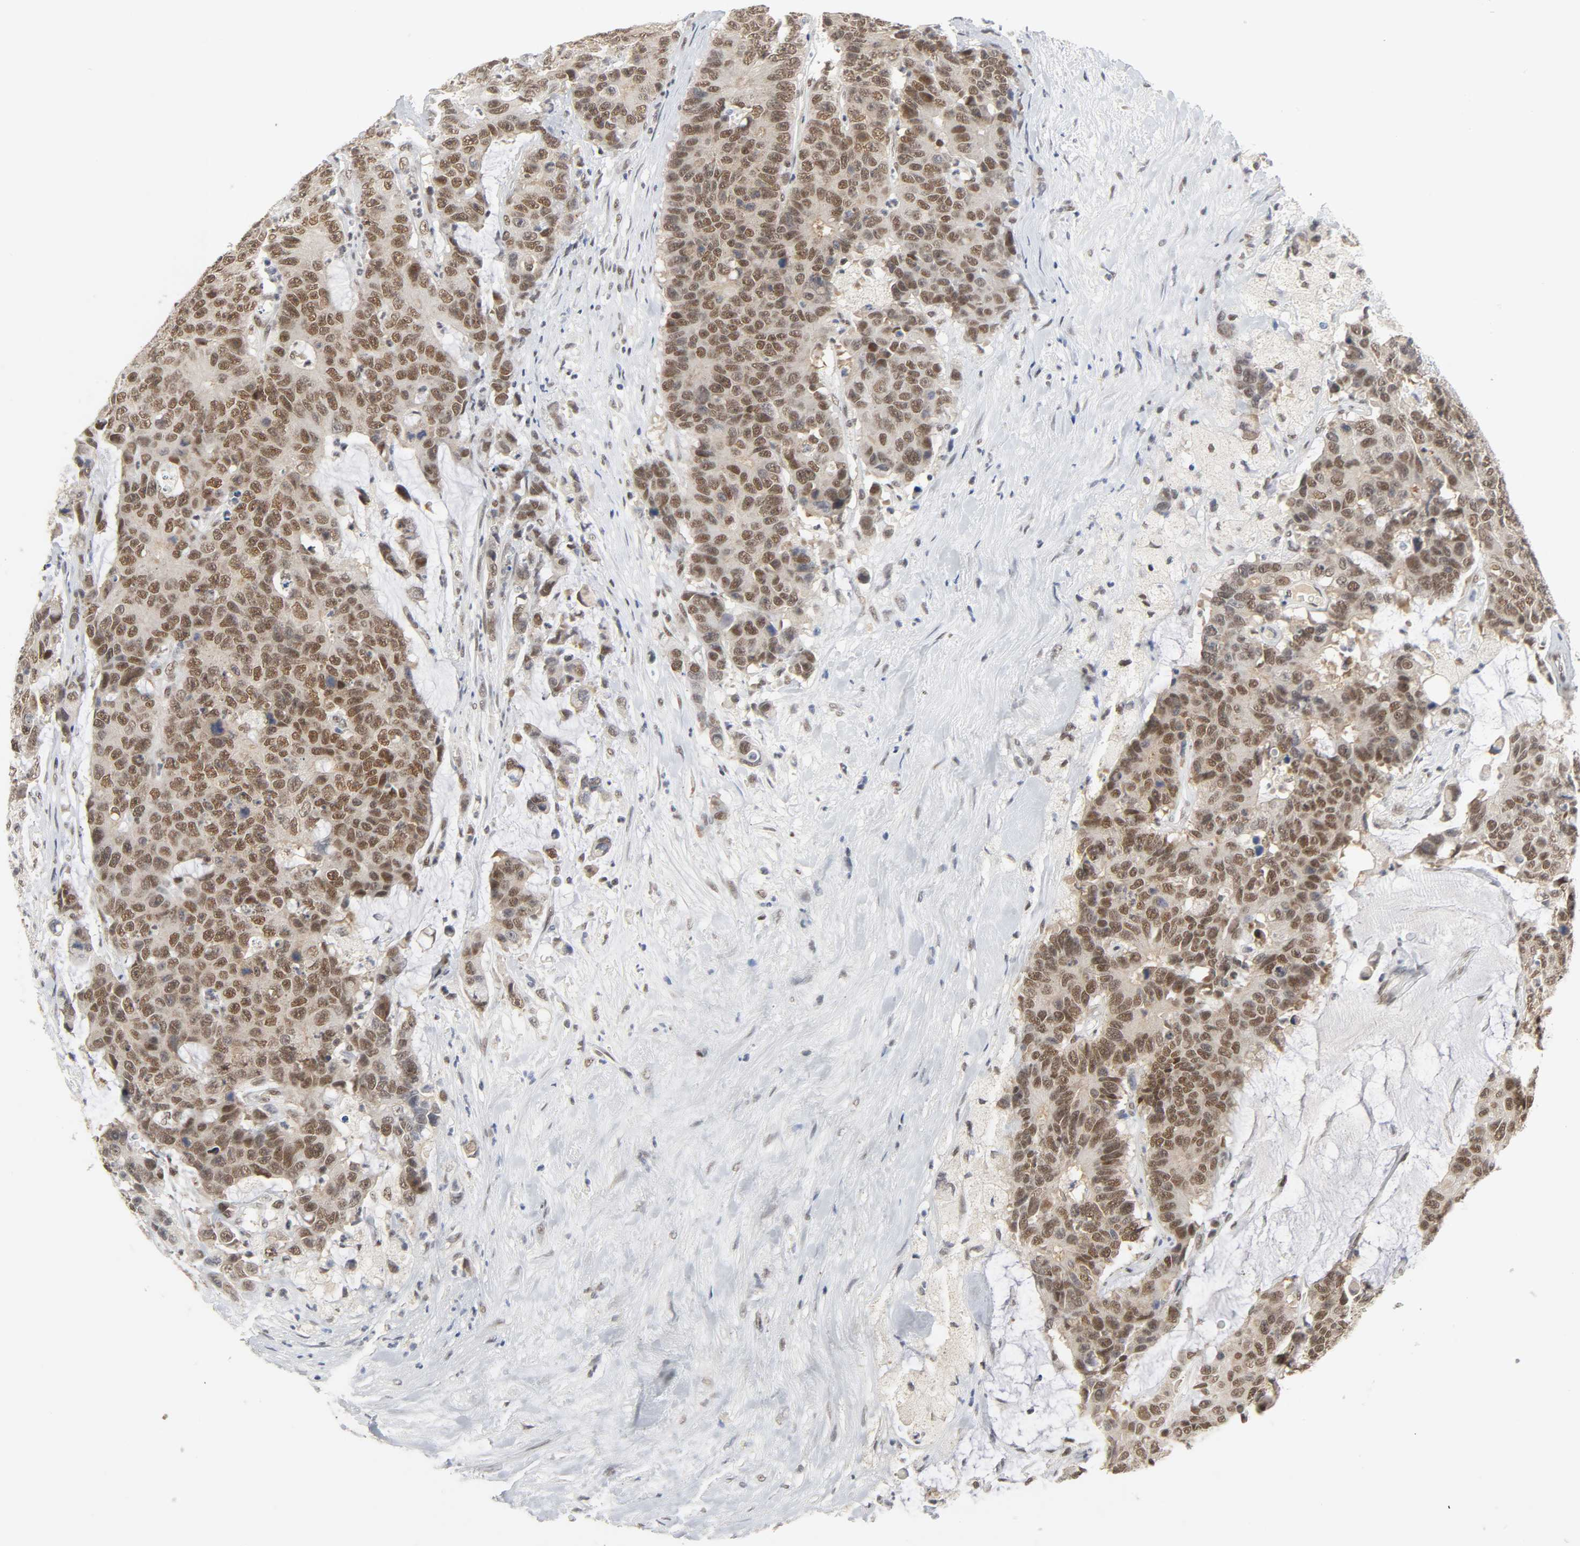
{"staining": {"intensity": "moderate", "quantity": ">75%", "location": "nuclear"}, "tissue": "colorectal cancer", "cell_type": "Tumor cells", "image_type": "cancer", "snomed": [{"axis": "morphology", "description": "Adenocarcinoma, NOS"}, {"axis": "topography", "description": "Colon"}], "caption": "This histopathology image reveals colorectal adenocarcinoma stained with immunohistochemistry to label a protein in brown. The nuclear of tumor cells show moderate positivity for the protein. Nuclei are counter-stained blue.", "gene": "NCOA6", "patient": {"sex": "female", "age": 86}}